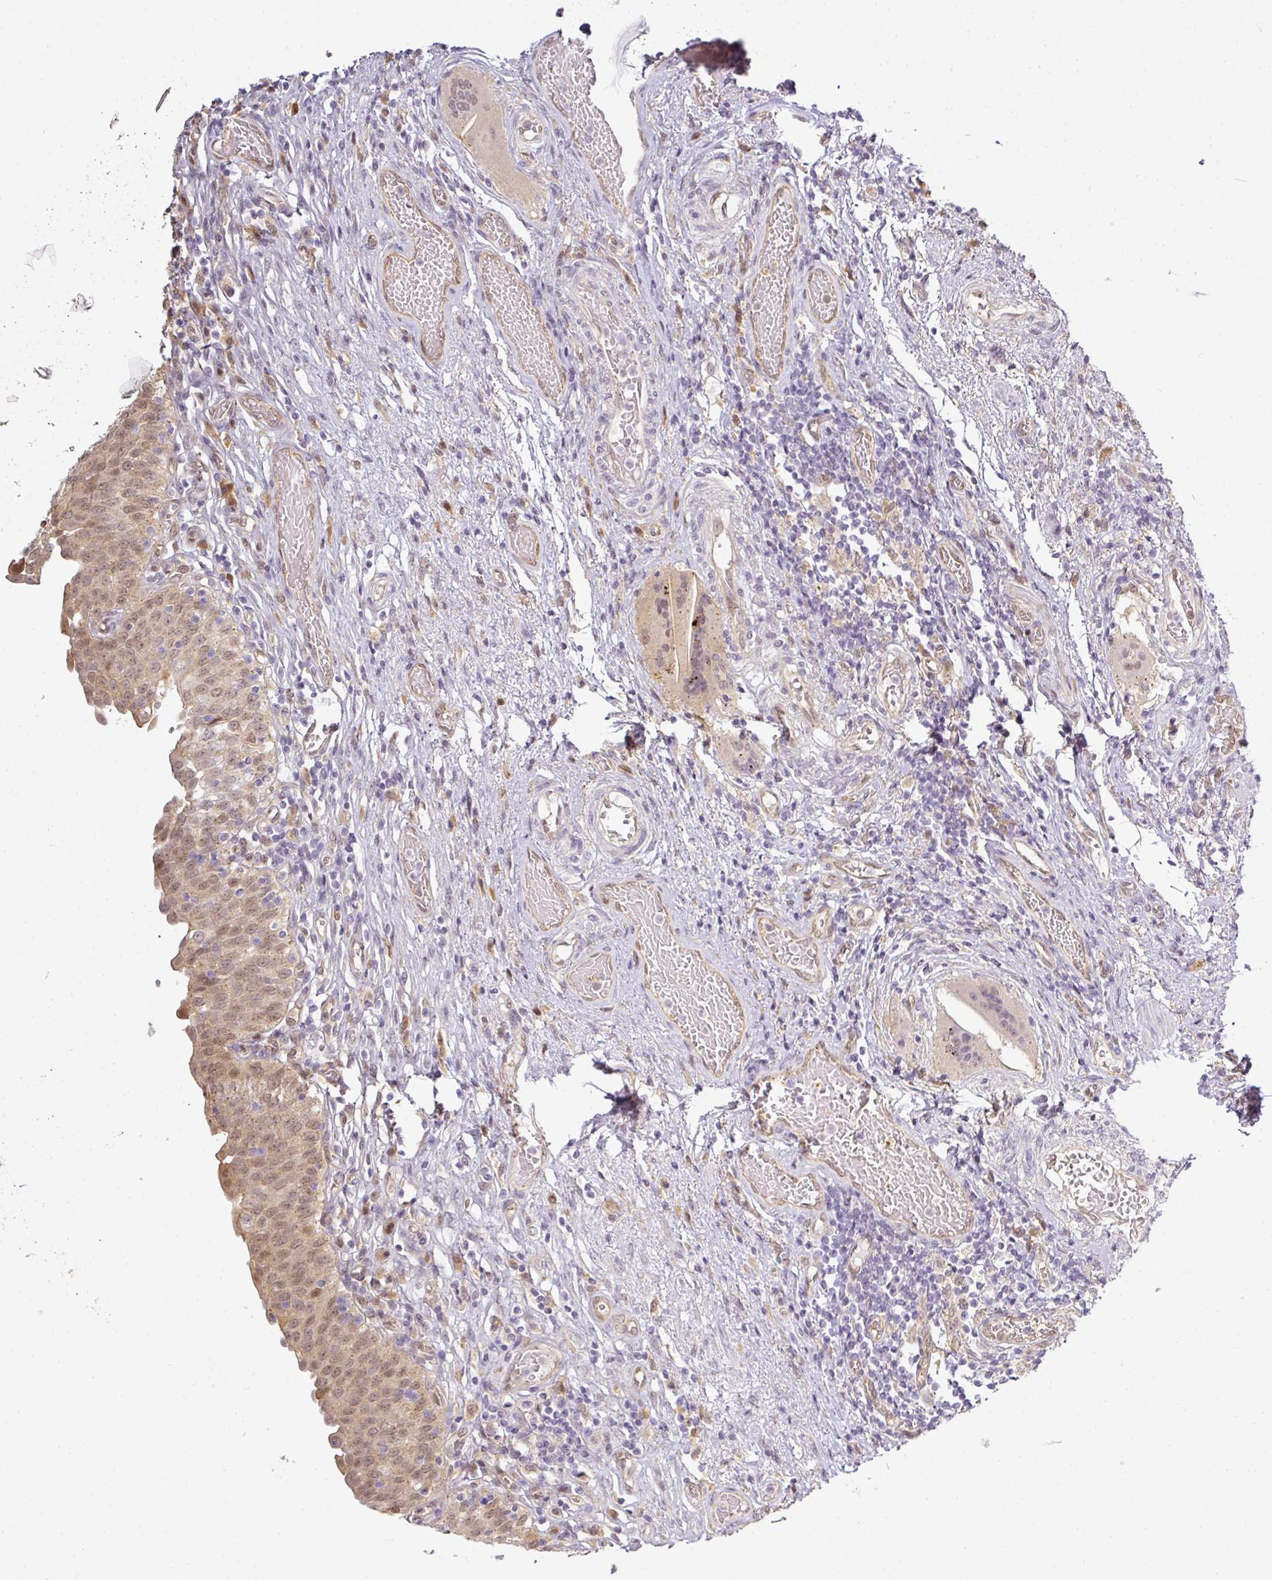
{"staining": {"intensity": "weak", "quantity": "25%-75%", "location": "cytoplasmic/membranous,nuclear"}, "tissue": "urinary bladder", "cell_type": "Urothelial cells", "image_type": "normal", "snomed": [{"axis": "morphology", "description": "Normal tissue, NOS"}, {"axis": "topography", "description": "Urinary bladder"}], "caption": "The immunohistochemical stain highlights weak cytoplasmic/membranous,nuclear staining in urothelial cells of normal urinary bladder.", "gene": "ANKRD18A", "patient": {"sex": "male", "age": 71}}